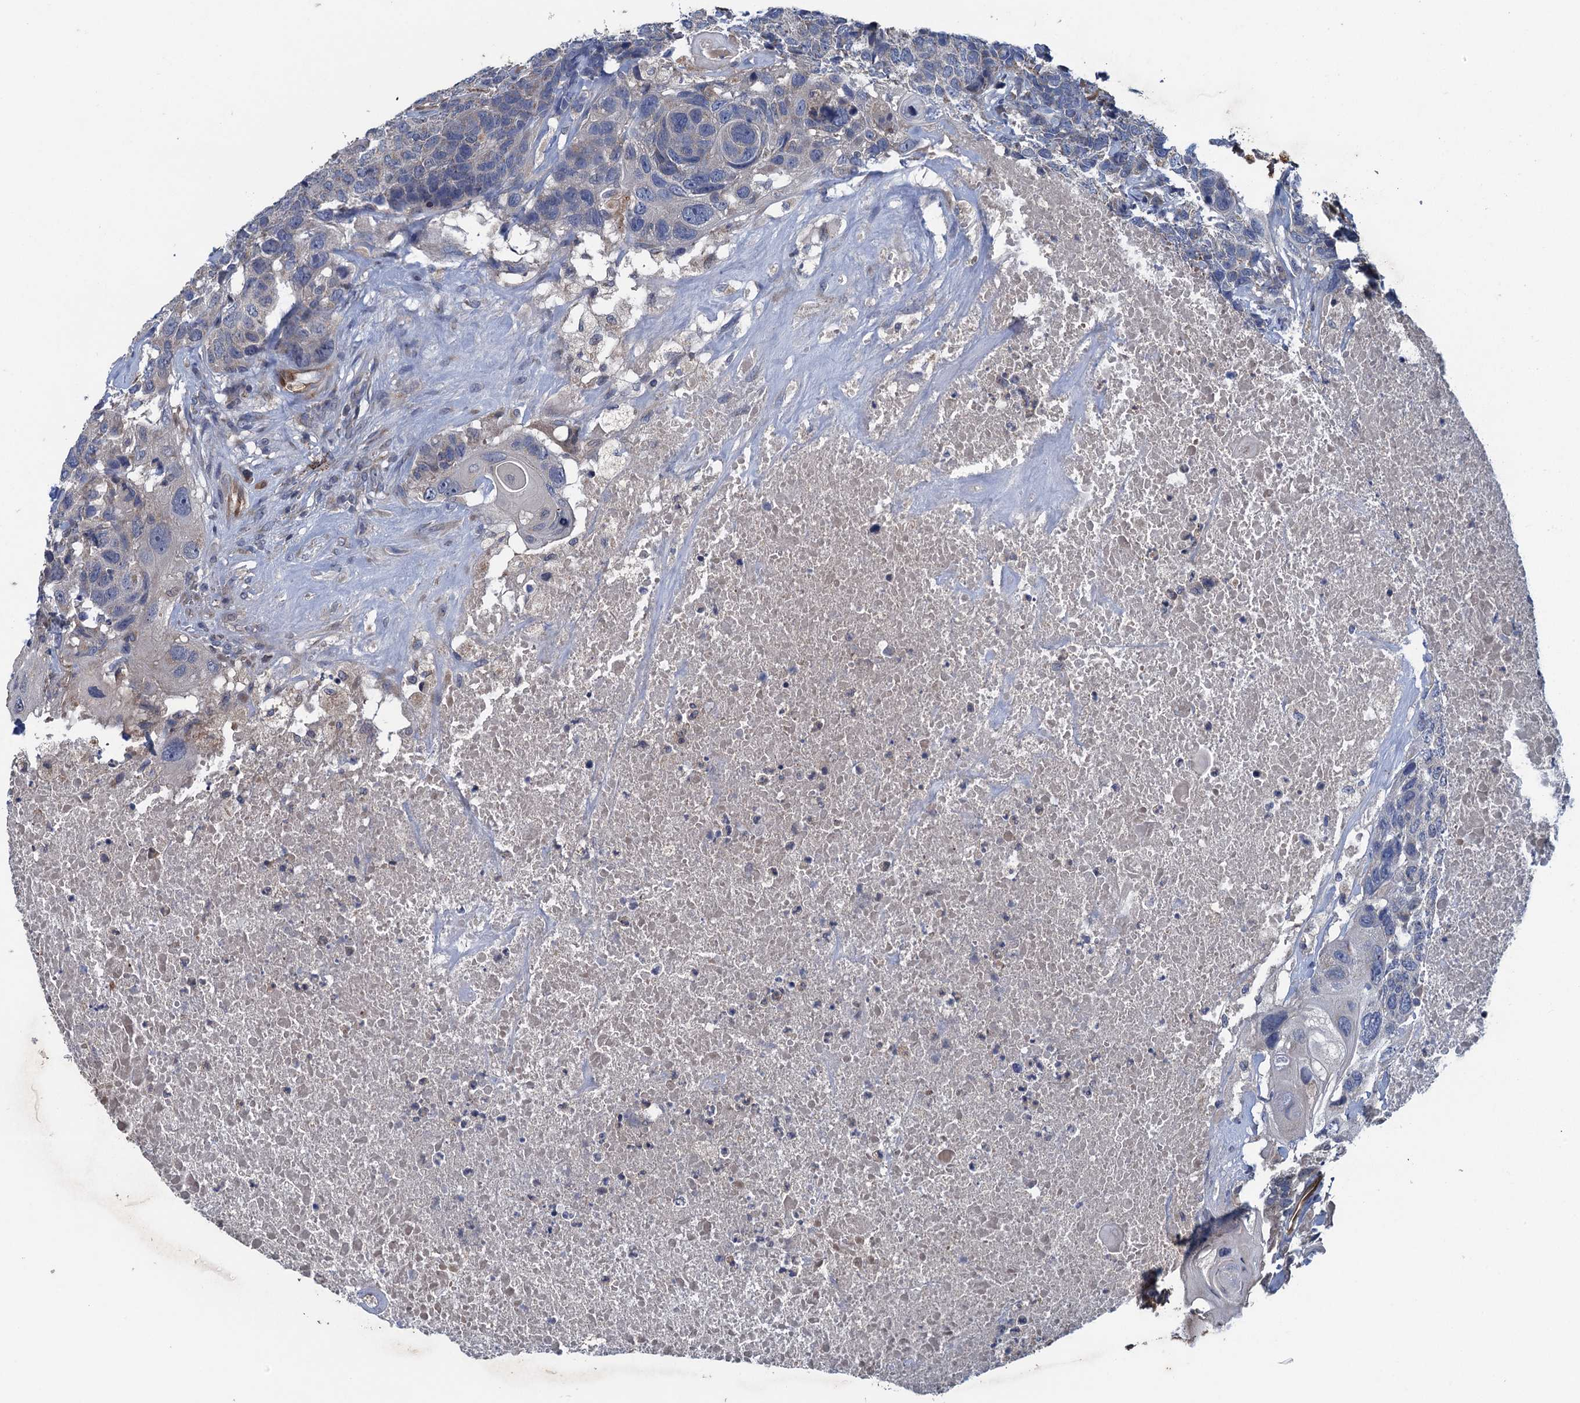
{"staining": {"intensity": "negative", "quantity": "none", "location": "none"}, "tissue": "head and neck cancer", "cell_type": "Tumor cells", "image_type": "cancer", "snomed": [{"axis": "morphology", "description": "Squamous cell carcinoma, NOS"}, {"axis": "topography", "description": "Head-Neck"}], "caption": "An immunohistochemistry (IHC) histopathology image of head and neck cancer is shown. There is no staining in tumor cells of head and neck cancer. Brightfield microscopy of immunohistochemistry (IHC) stained with DAB (brown) and hematoxylin (blue), captured at high magnification.", "gene": "KBTBD8", "patient": {"sex": "male", "age": 66}}